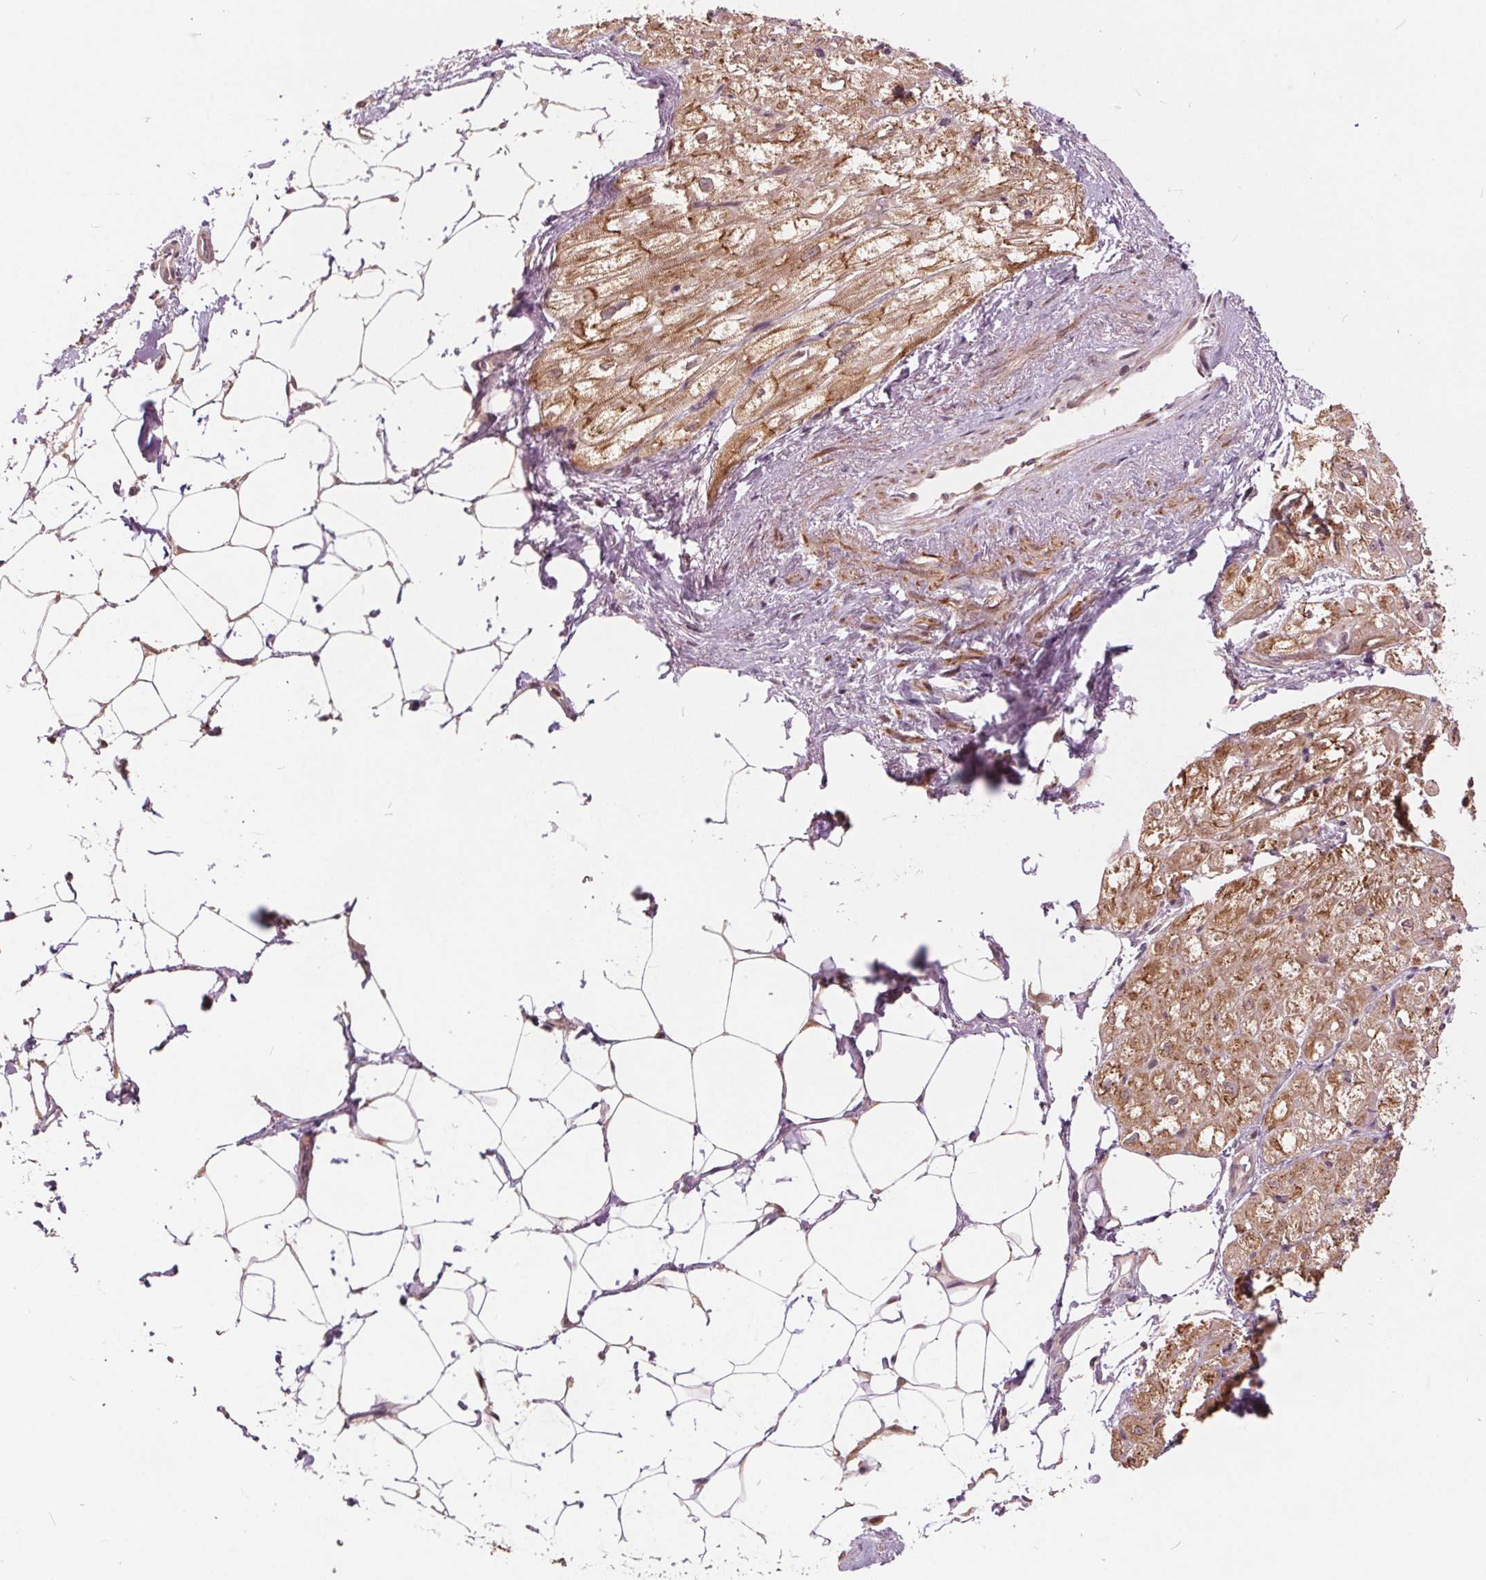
{"staining": {"intensity": "moderate", "quantity": "25%-75%", "location": "cytoplasmic/membranous"}, "tissue": "heart muscle", "cell_type": "Cardiomyocytes", "image_type": "normal", "snomed": [{"axis": "morphology", "description": "Normal tissue, NOS"}, {"axis": "topography", "description": "Heart"}], "caption": "Immunohistochemistry (IHC) (DAB) staining of unremarkable human heart muscle shows moderate cytoplasmic/membranous protein positivity in about 25%-75% of cardiomyocytes.", "gene": "HIF1AN", "patient": {"sex": "female", "age": 69}}